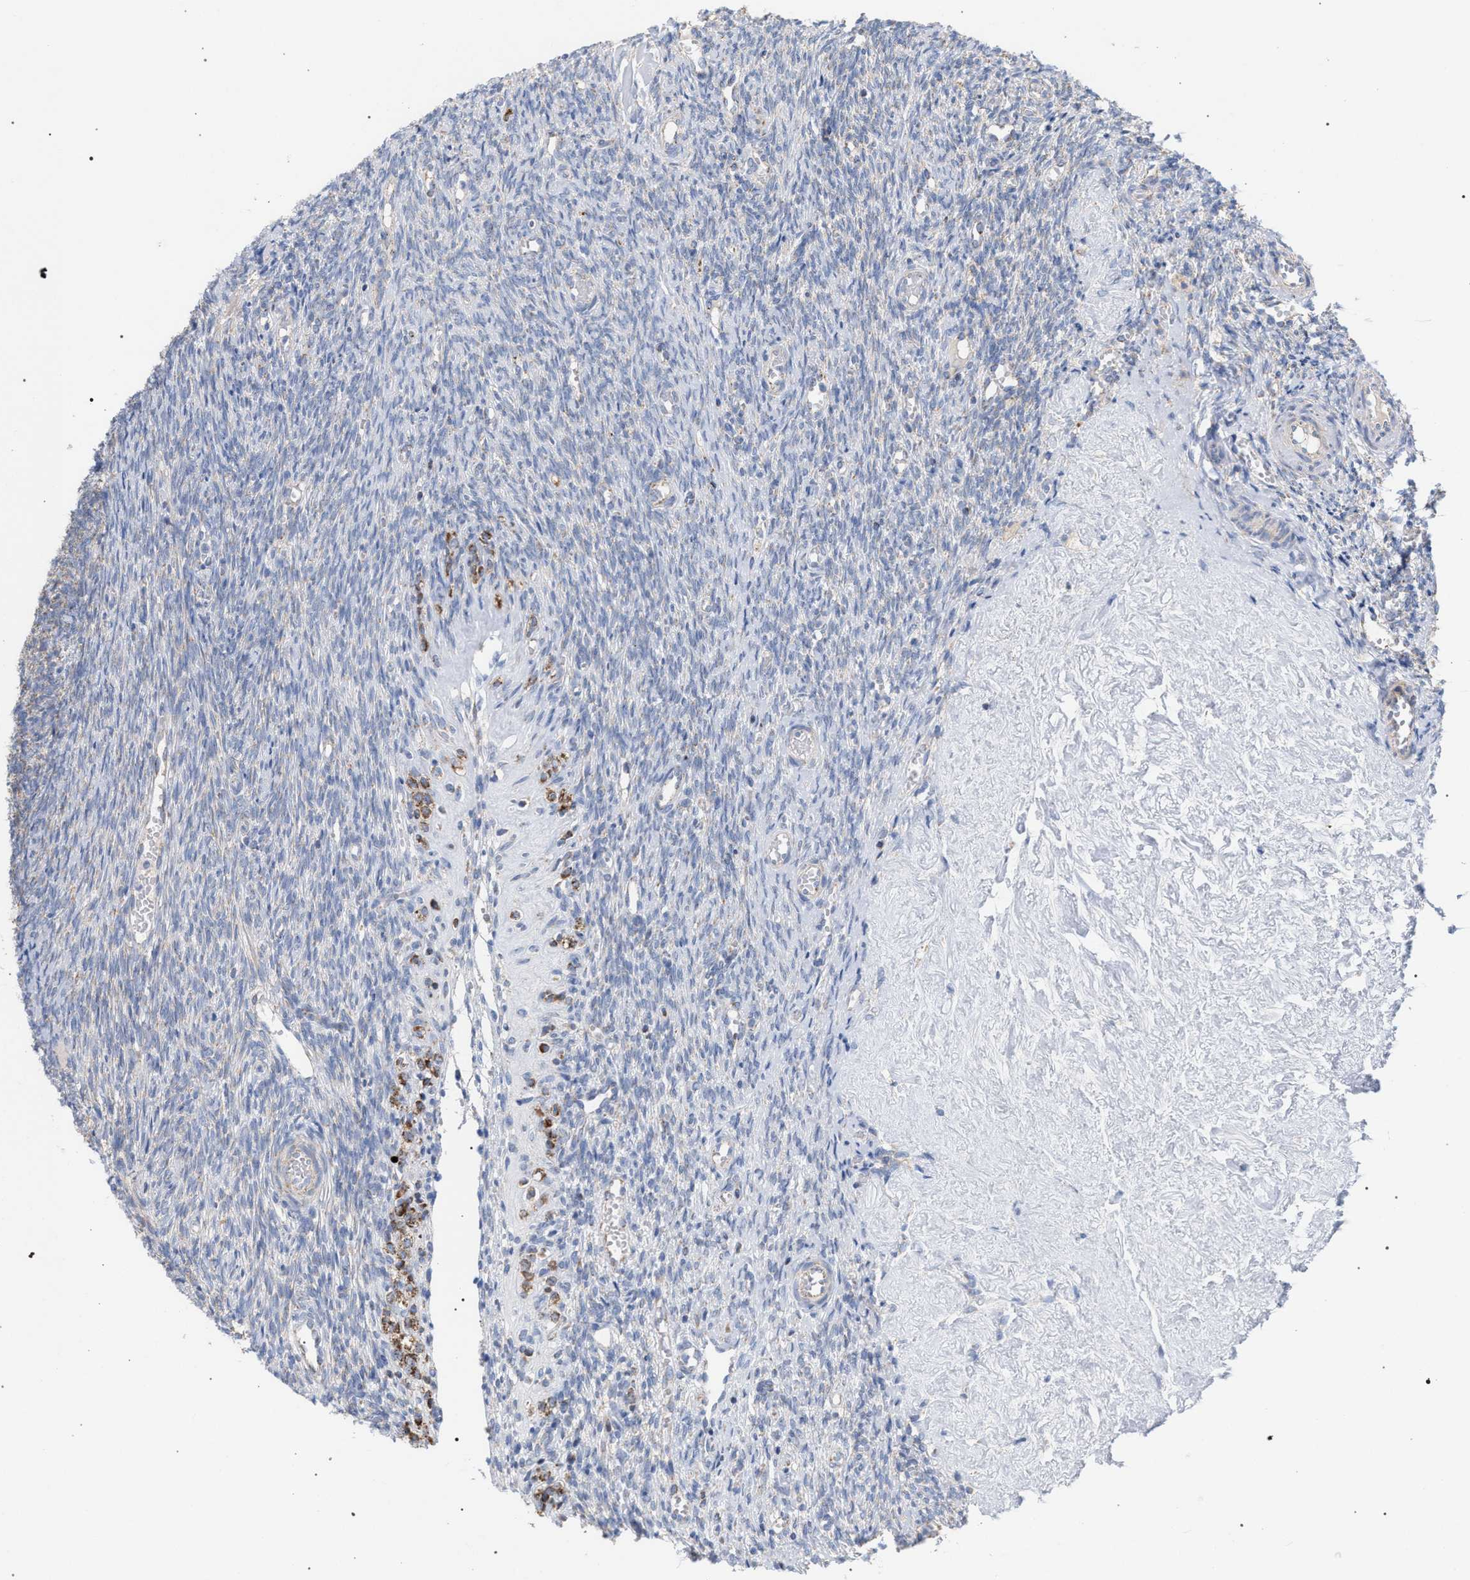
{"staining": {"intensity": "weak", "quantity": "25%-75%", "location": "cytoplasmic/membranous"}, "tissue": "ovary", "cell_type": "Follicle cells", "image_type": "normal", "snomed": [{"axis": "morphology", "description": "Normal tissue, NOS"}, {"axis": "topography", "description": "Ovary"}], "caption": "A low amount of weak cytoplasmic/membranous positivity is seen in about 25%-75% of follicle cells in benign ovary.", "gene": "ECI2", "patient": {"sex": "female", "age": 41}}